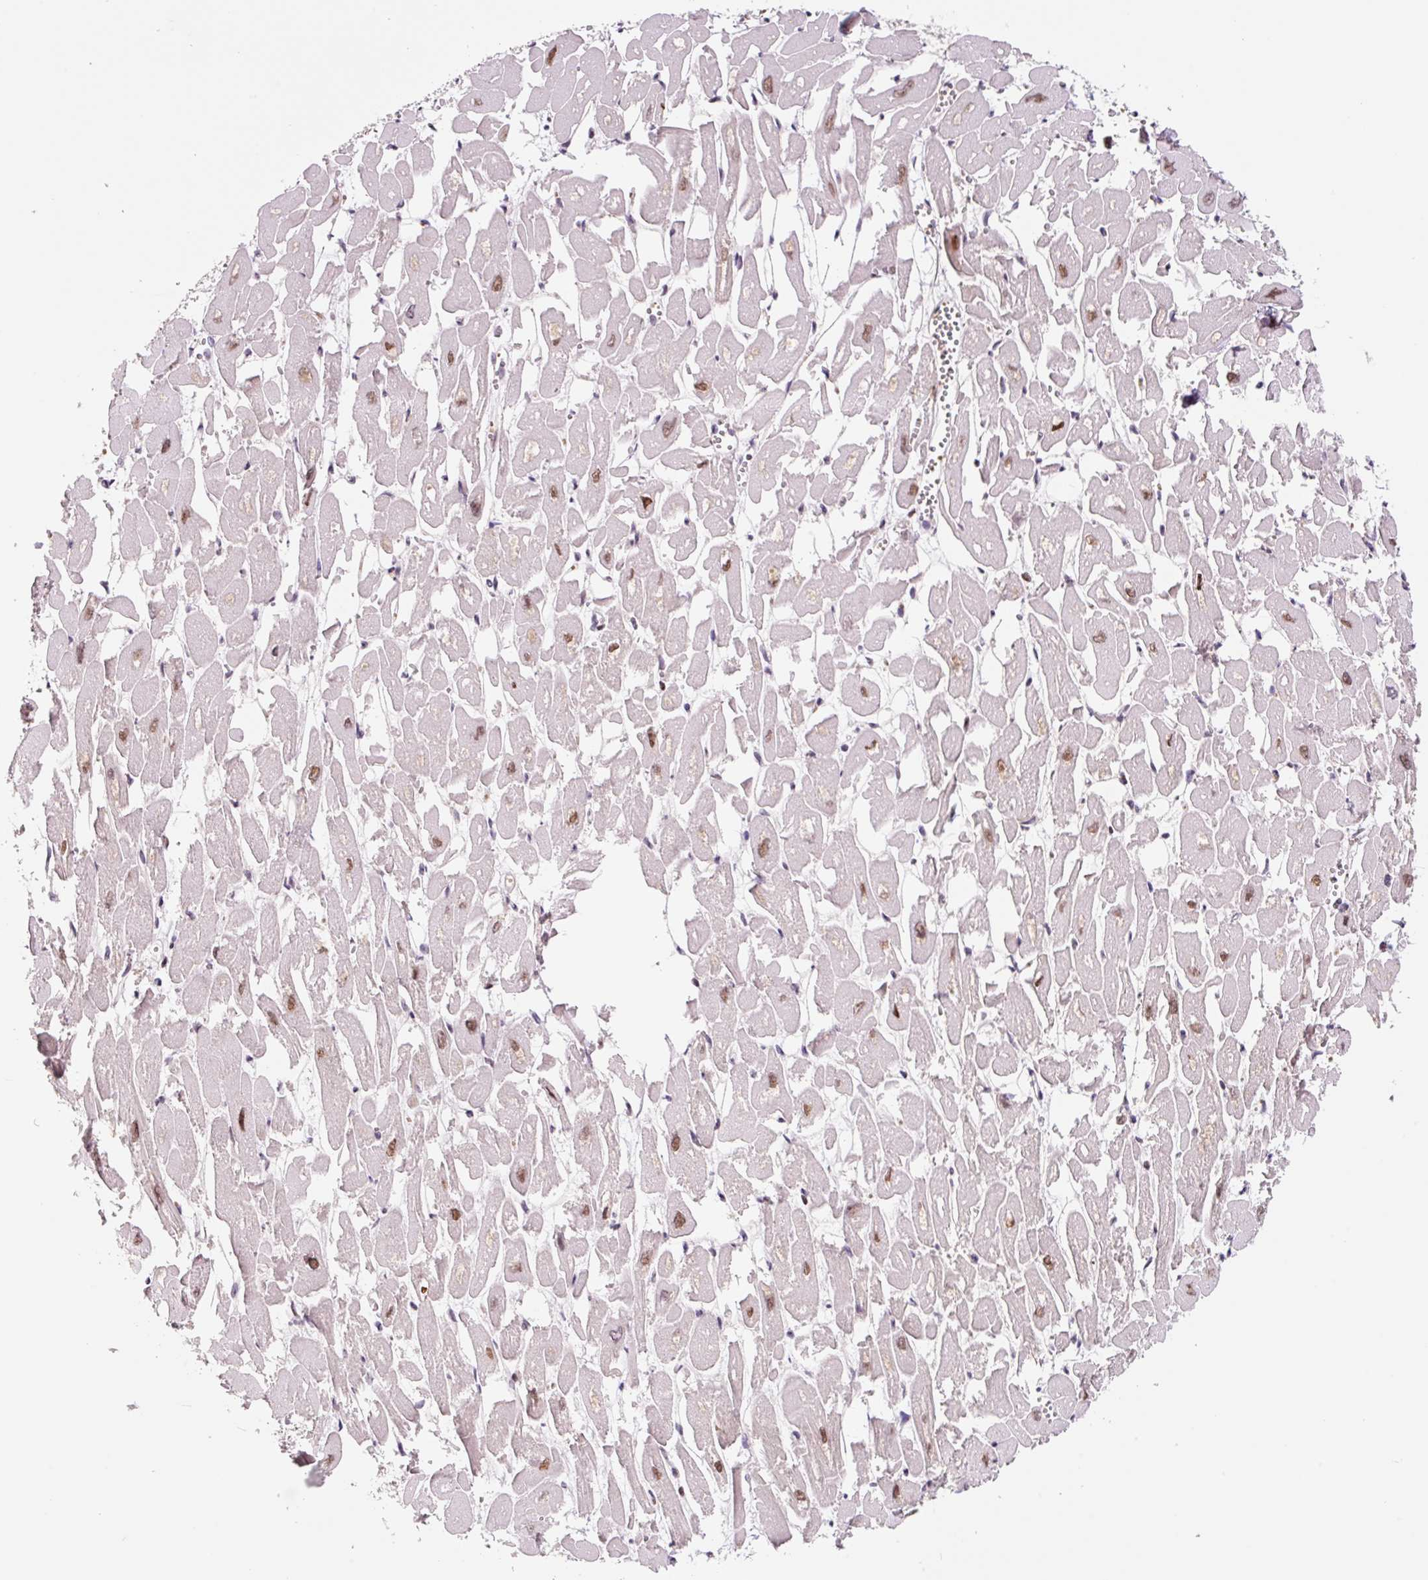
{"staining": {"intensity": "moderate", "quantity": ">75%", "location": "nuclear"}, "tissue": "heart muscle", "cell_type": "Cardiomyocytes", "image_type": "normal", "snomed": [{"axis": "morphology", "description": "Normal tissue, NOS"}, {"axis": "topography", "description": "Heart"}], "caption": "Immunohistochemistry of benign human heart muscle shows medium levels of moderate nuclear positivity in approximately >75% of cardiomyocytes.", "gene": "CCNL2", "patient": {"sex": "male", "age": 54}}